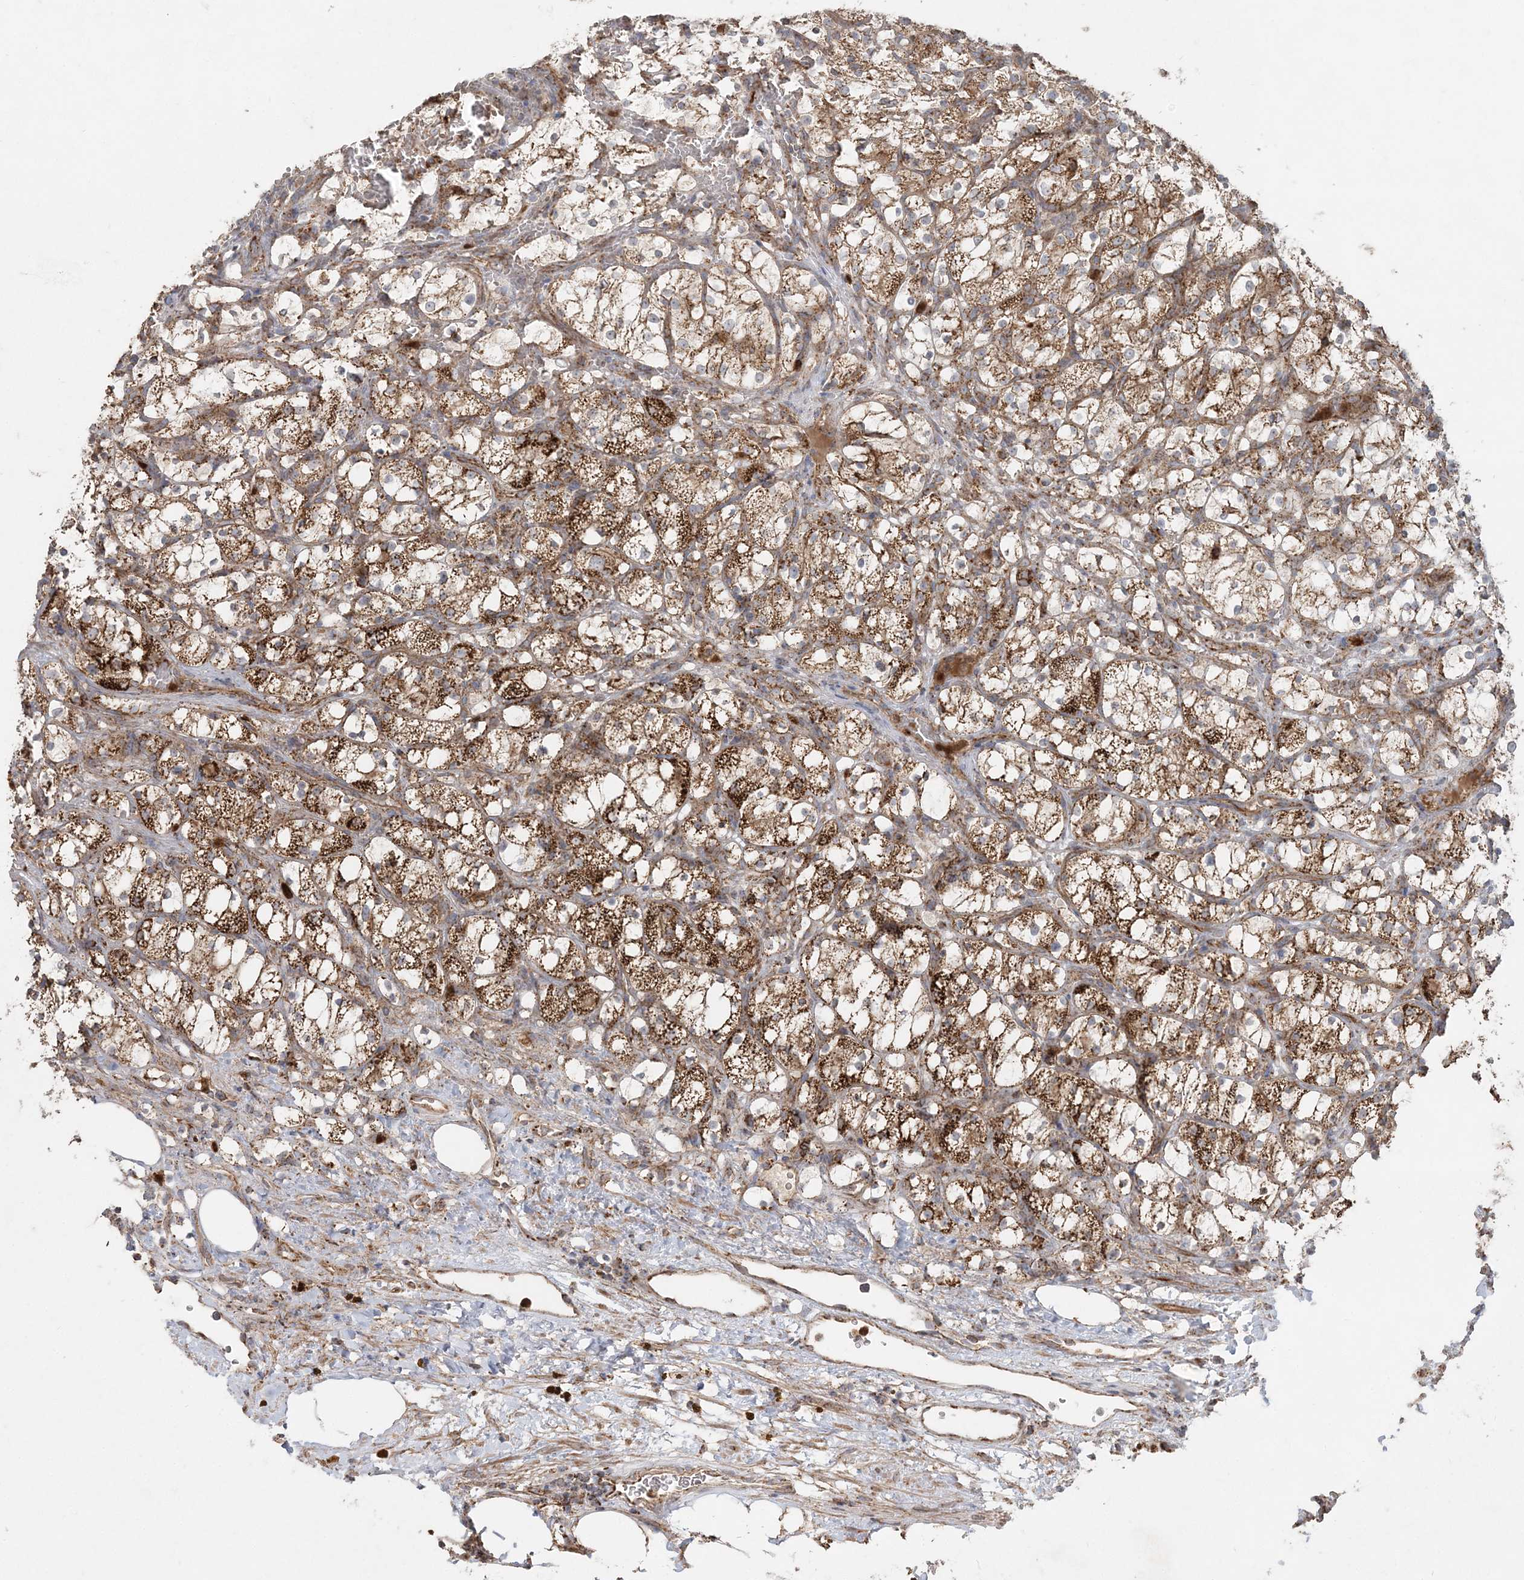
{"staining": {"intensity": "strong", "quantity": ">75%", "location": "cytoplasmic/membranous"}, "tissue": "renal cancer", "cell_type": "Tumor cells", "image_type": "cancer", "snomed": [{"axis": "morphology", "description": "Adenocarcinoma, NOS"}, {"axis": "topography", "description": "Kidney"}], "caption": "Human adenocarcinoma (renal) stained with a protein marker displays strong staining in tumor cells.", "gene": "LRPPRC", "patient": {"sex": "female", "age": 69}}